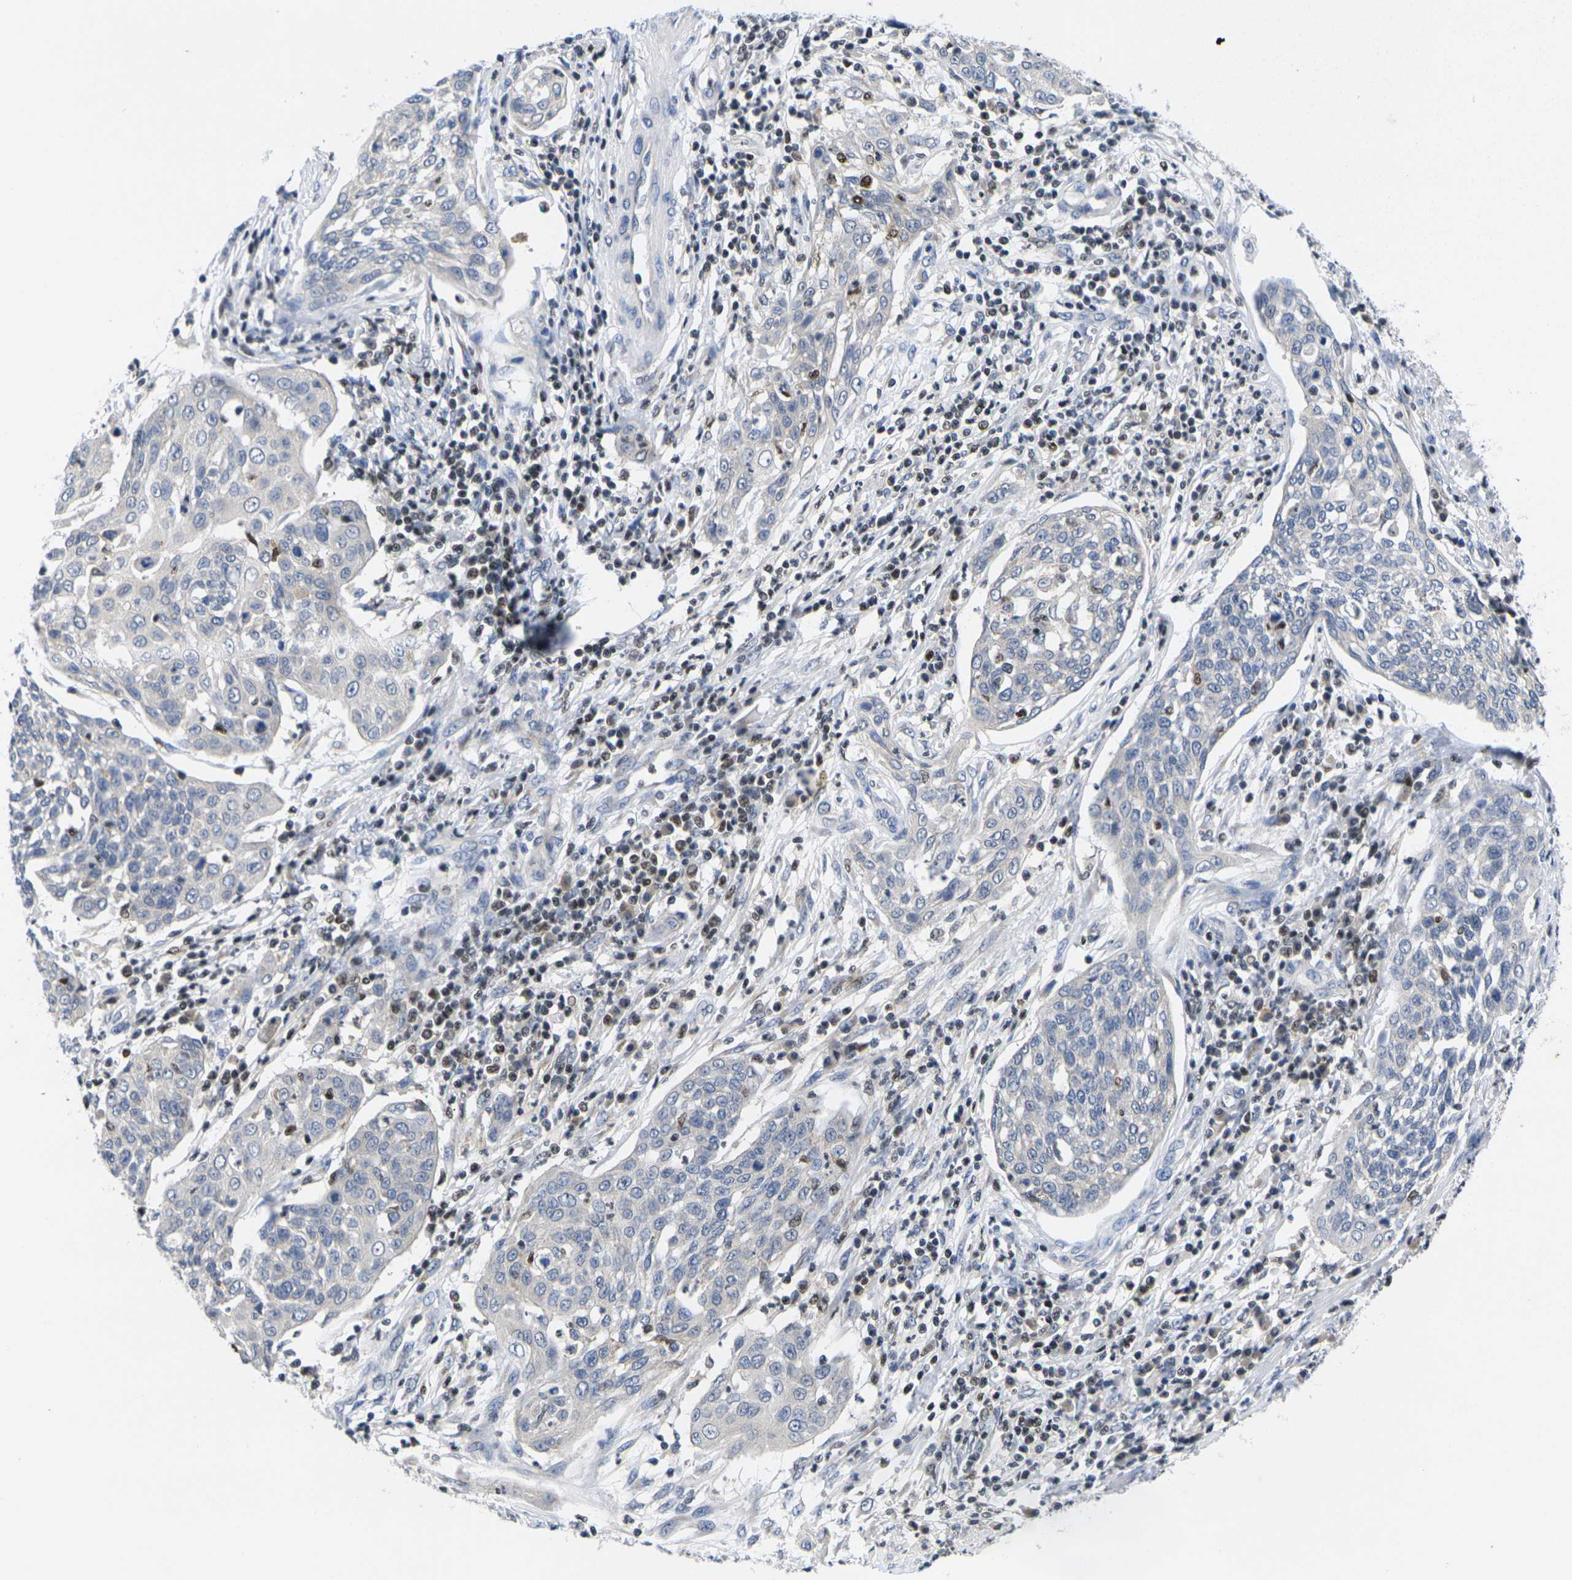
{"staining": {"intensity": "negative", "quantity": "none", "location": "none"}, "tissue": "cervical cancer", "cell_type": "Tumor cells", "image_type": "cancer", "snomed": [{"axis": "morphology", "description": "Squamous cell carcinoma, NOS"}, {"axis": "topography", "description": "Cervix"}], "caption": "Histopathology image shows no significant protein staining in tumor cells of cervical cancer. (DAB IHC, high magnification).", "gene": "IKZF1", "patient": {"sex": "female", "age": 34}}